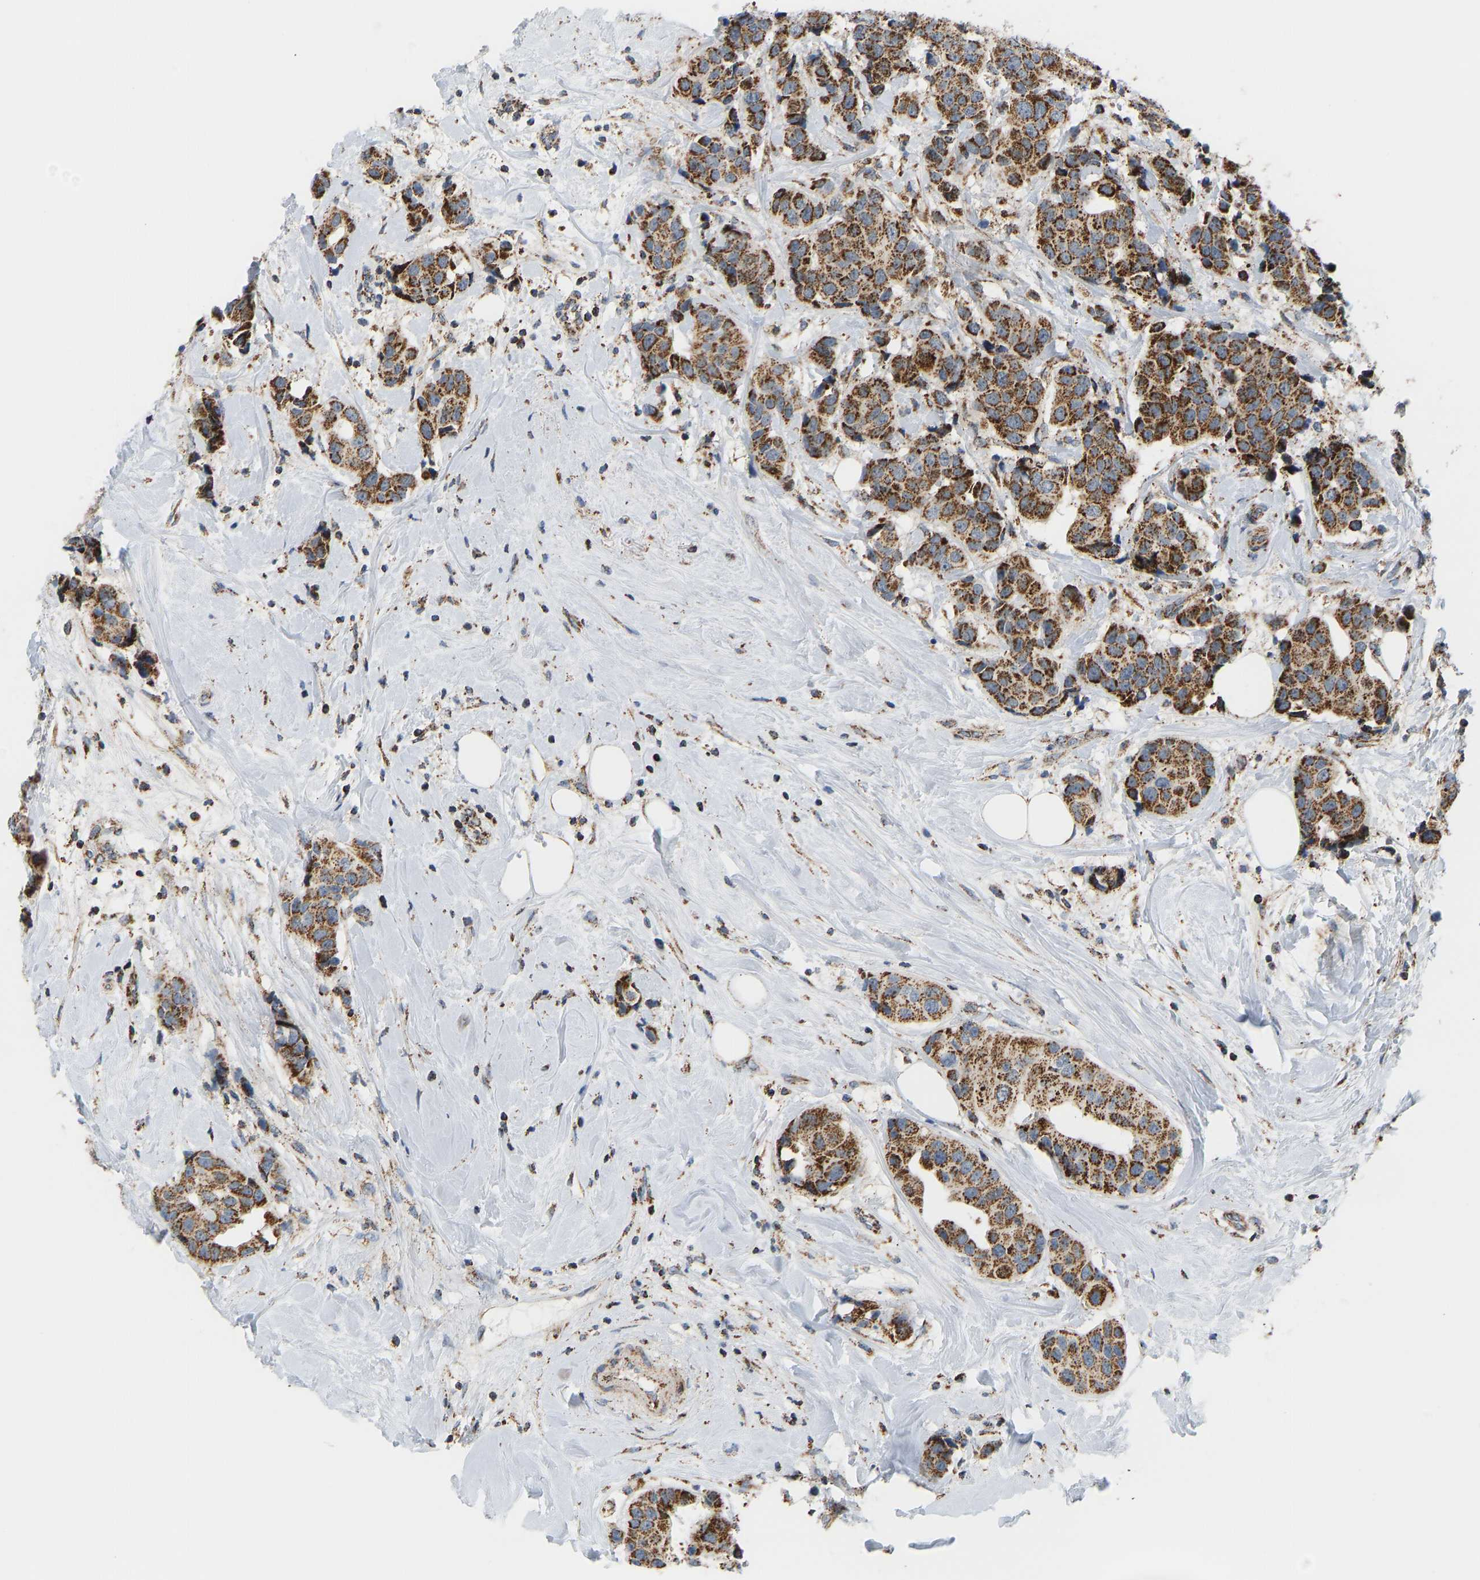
{"staining": {"intensity": "strong", "quantity": ">75%", "location": "cytoplasmic/membranous"}, "tissue": "breast cancer", "cell_type": "Tumor cells", "image_type": "cancer", "snomed": [{"axis": "morphology", "description": "Normal tissue, NOS"}, {"axis": "morphology", "description": "Duct carcinoma"}, {"axis": "topography", "description": "Breast"}], "caption": "This is an image of immunohistochemistry (IHC) staining of infiltrating ductal carcinoma (breast), which shows strong expression in the cytoplasmic/membranous of tumor cells.", "gene": "GPSM2", "patient": {"sex": "female", "age": 39}}